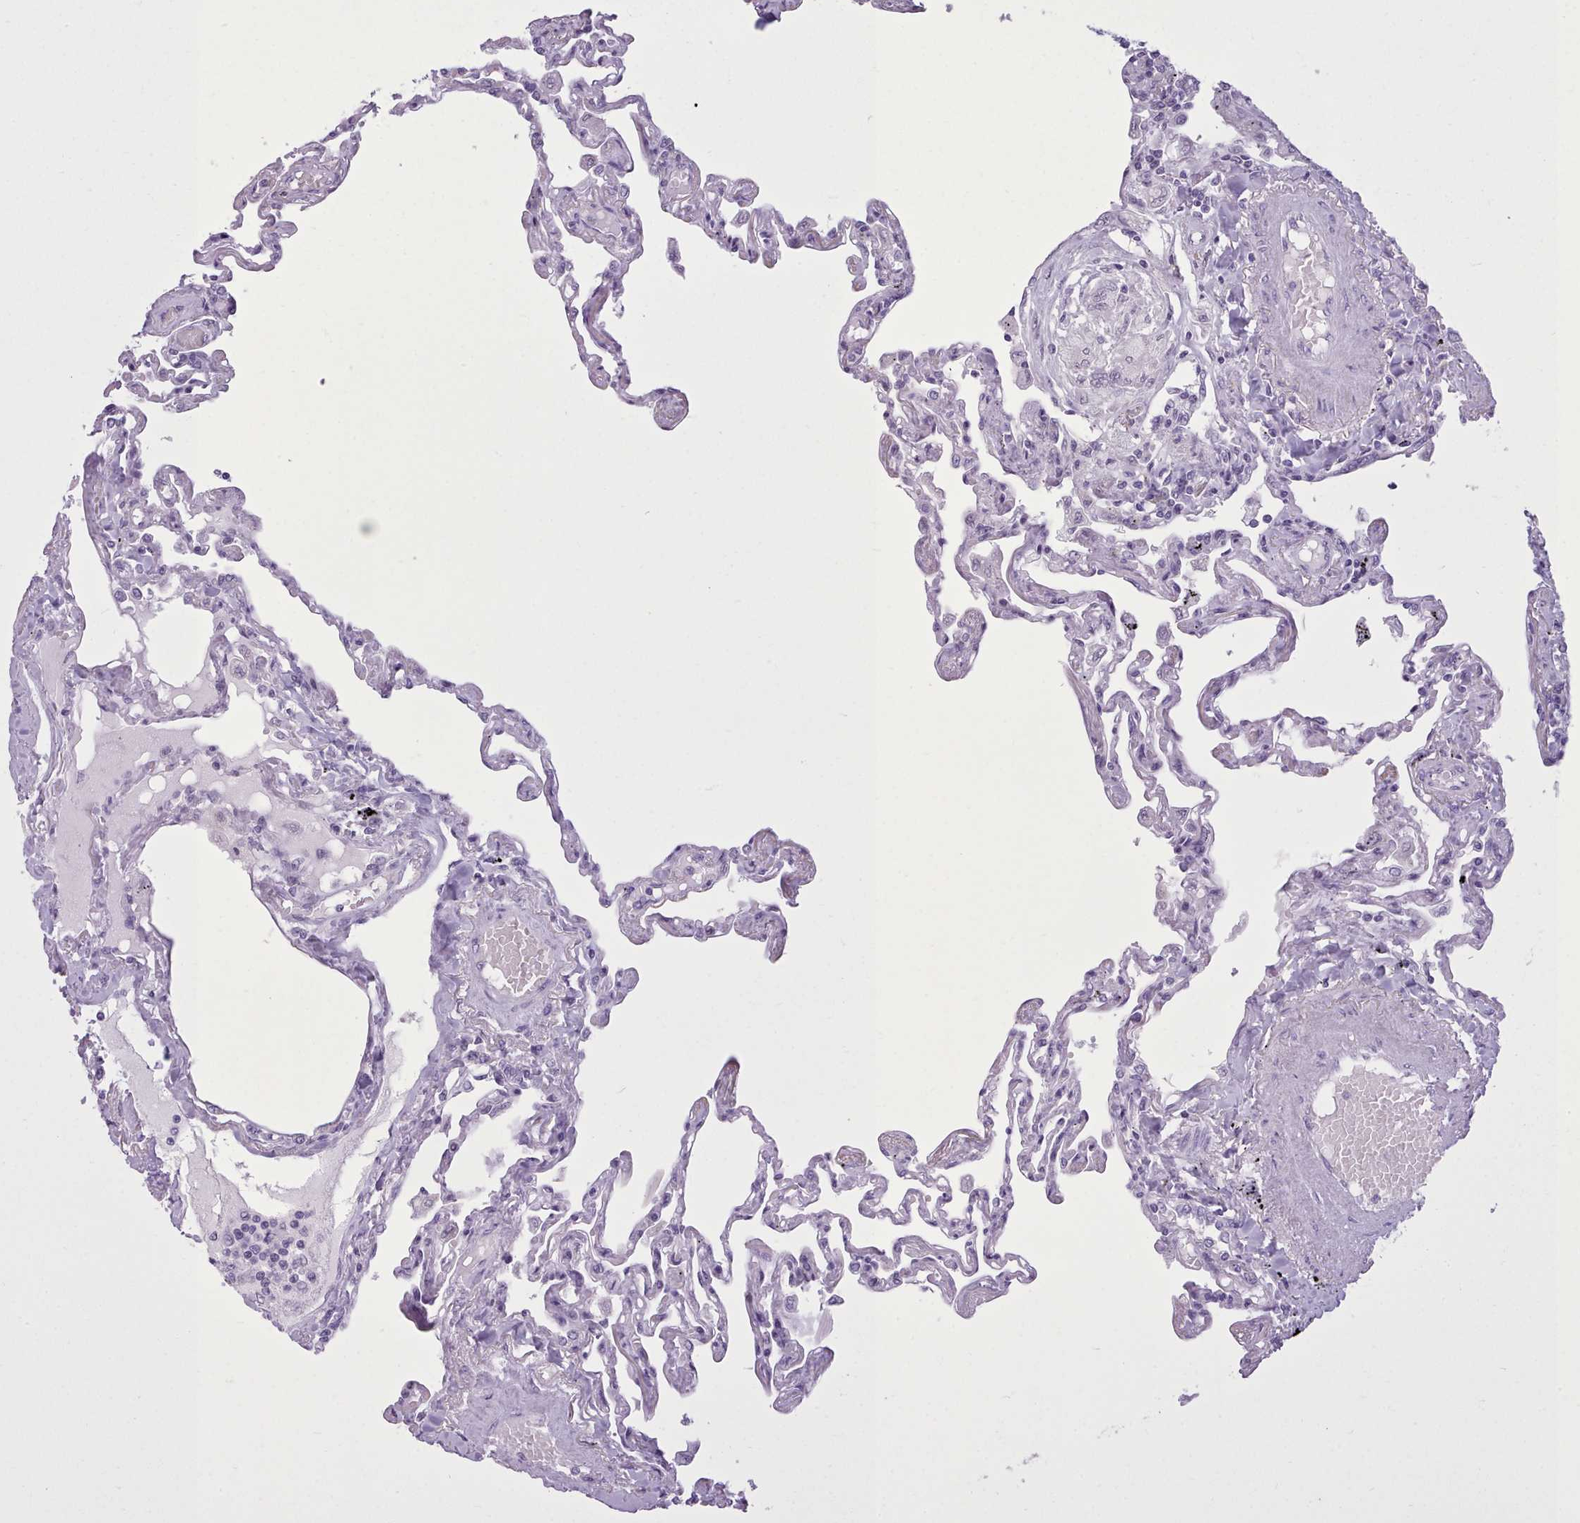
{"staining": {"intensity": "negative", "quantity": "none", "location": "none"}, "tissue": "lung", "cell_type": "Alveolar cells", "image_type": "normal", "snomed": [{"axis": "morphology", "description": "Normal tissue, NOS"}, {"axis": "topography", "description": "Lung"}], "caption": "Alveolar cells show no significant protein expression in normal lung. Nuclei are stained in blue.", "gene": "FBXO48", "patient": {"sex": "female", "age": 67}}